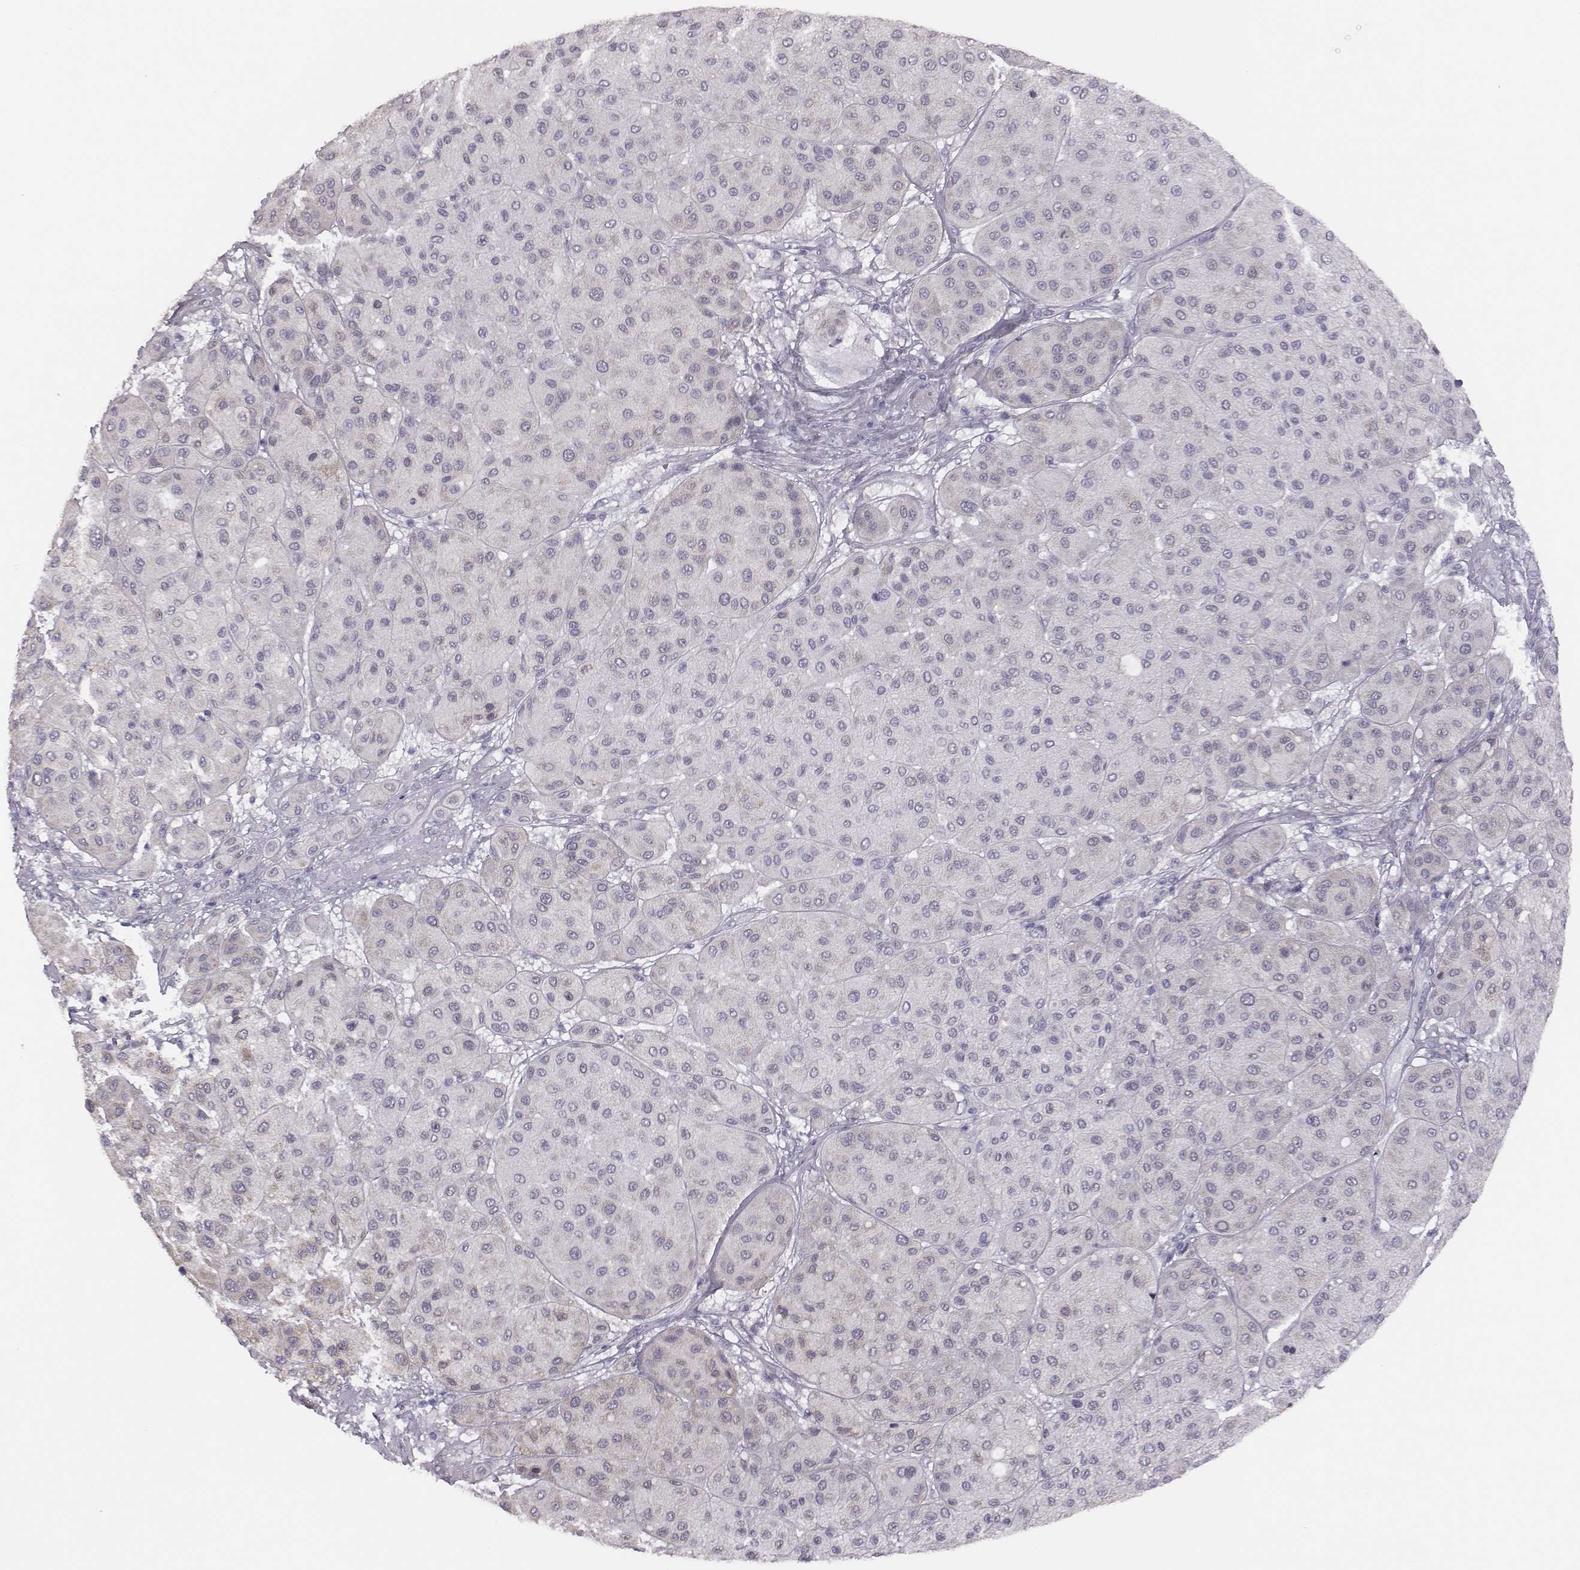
{"staining": {"intensity": "negative", "quantity": "none", "location": "none"}, "tissue": "melanoma", "cell_type": "Tumor cells", "image_type": "cancer", "snomed": [{"axis": "morphology", "description": "Malignant melanoma, Metastatic site"}, {"axis": "topography", "description": "Smooth muscle"}], "caption": "Tumor cells show no significant staining in malignant melanoma (metastatic site). (Brightfield microscopy of DAB (3,3'-diaminobenzidine) IHC at high magnification).", "gene": "GUCA1A", "patient": {"sex": "male", "age": 41}}